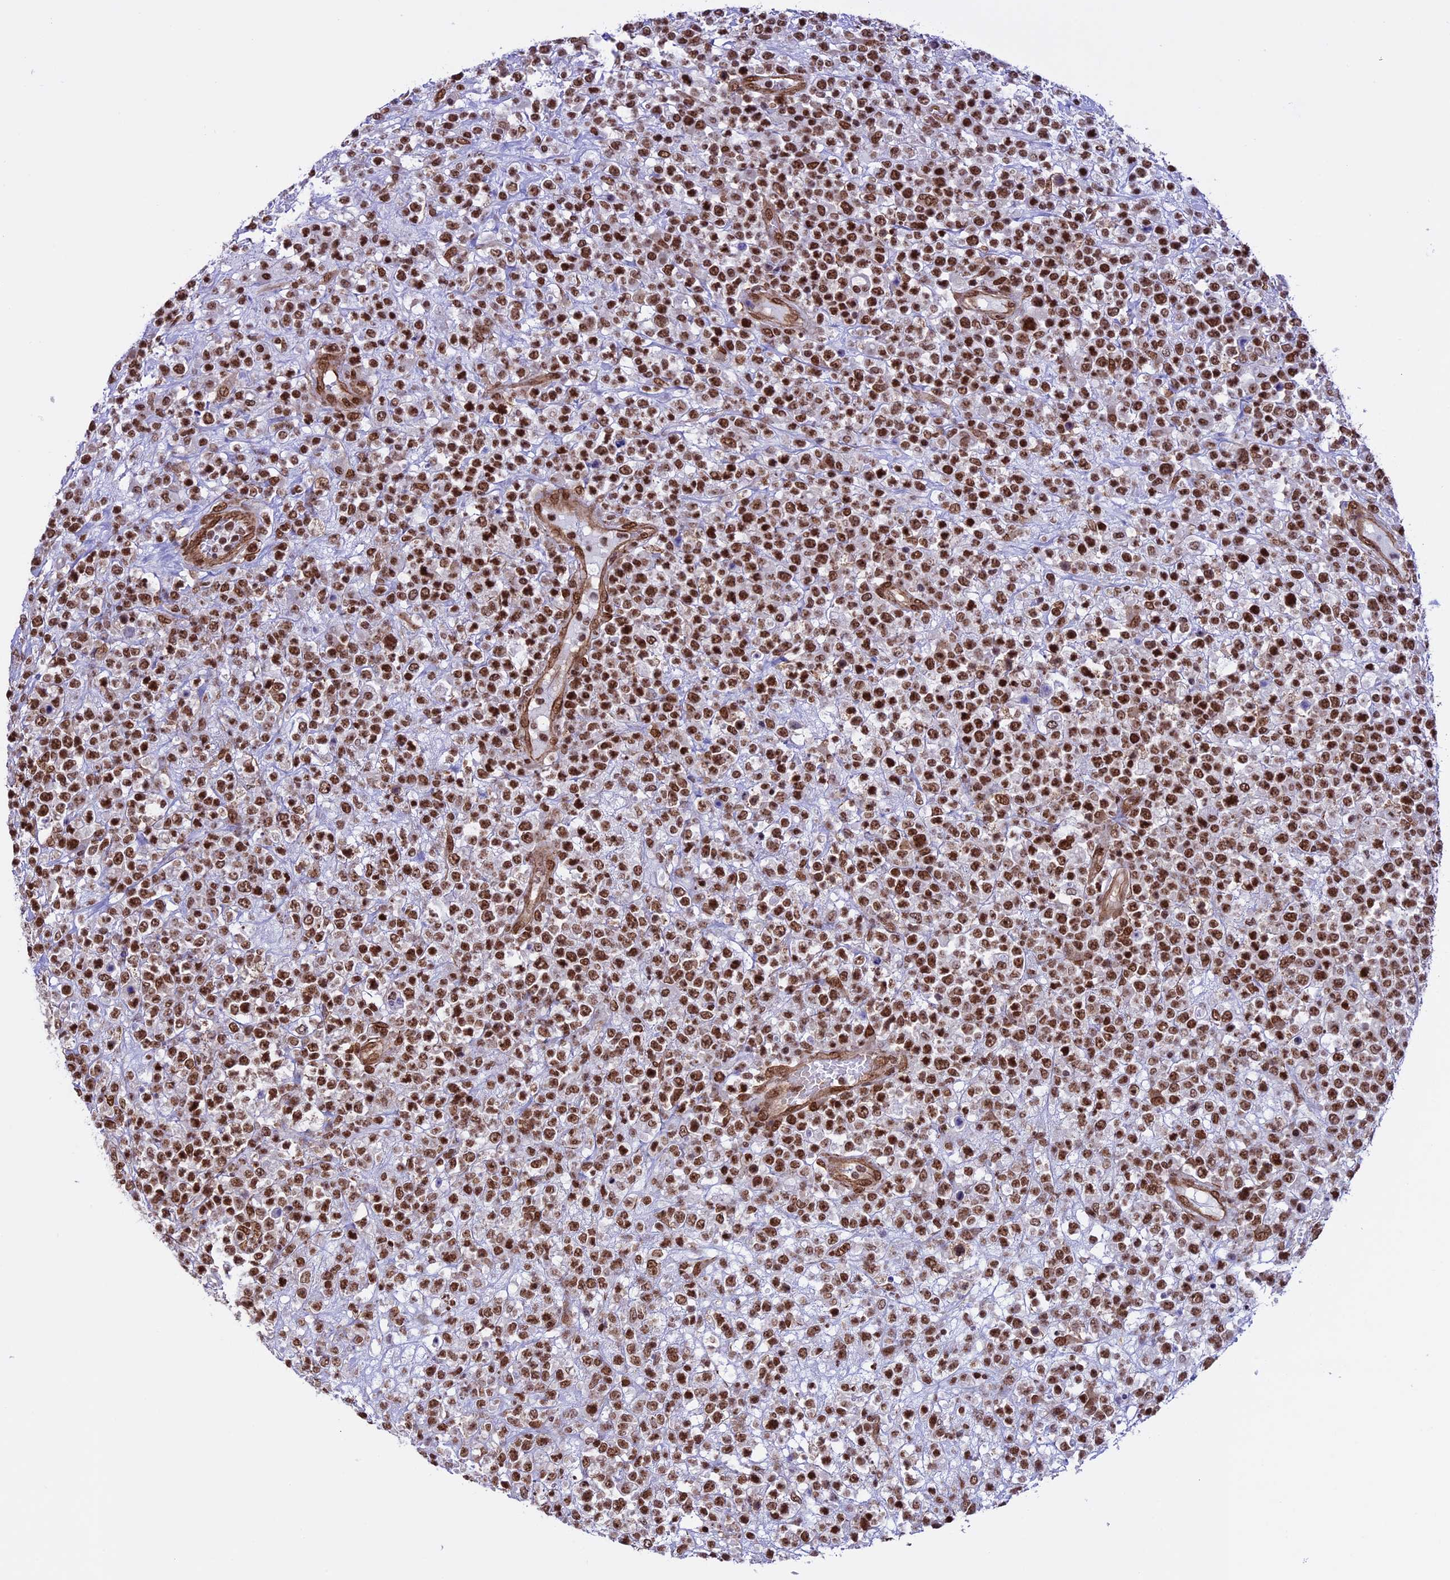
{"staining": {"intensity": "strong", "quantity": ">75%", "location": "nuclear"}, "tissue": "lymphoma", "cell_type": "Tumor cells", "image_type": "cancer", "snomed": [{"axis": "morphology", "description": "Malignant lymphoma, non-Hodgkin's type, High grade"}, {"axis": "topography", "description": "Colon"}], "caption": "Immunohistochemistry (DAB) staining of human lymphoma exhibits strong nuclear protein positivity in about >75% of tumor cells.", "gene": "MPHOSPH8", "patient": {"sex": "female", "age": 53}}